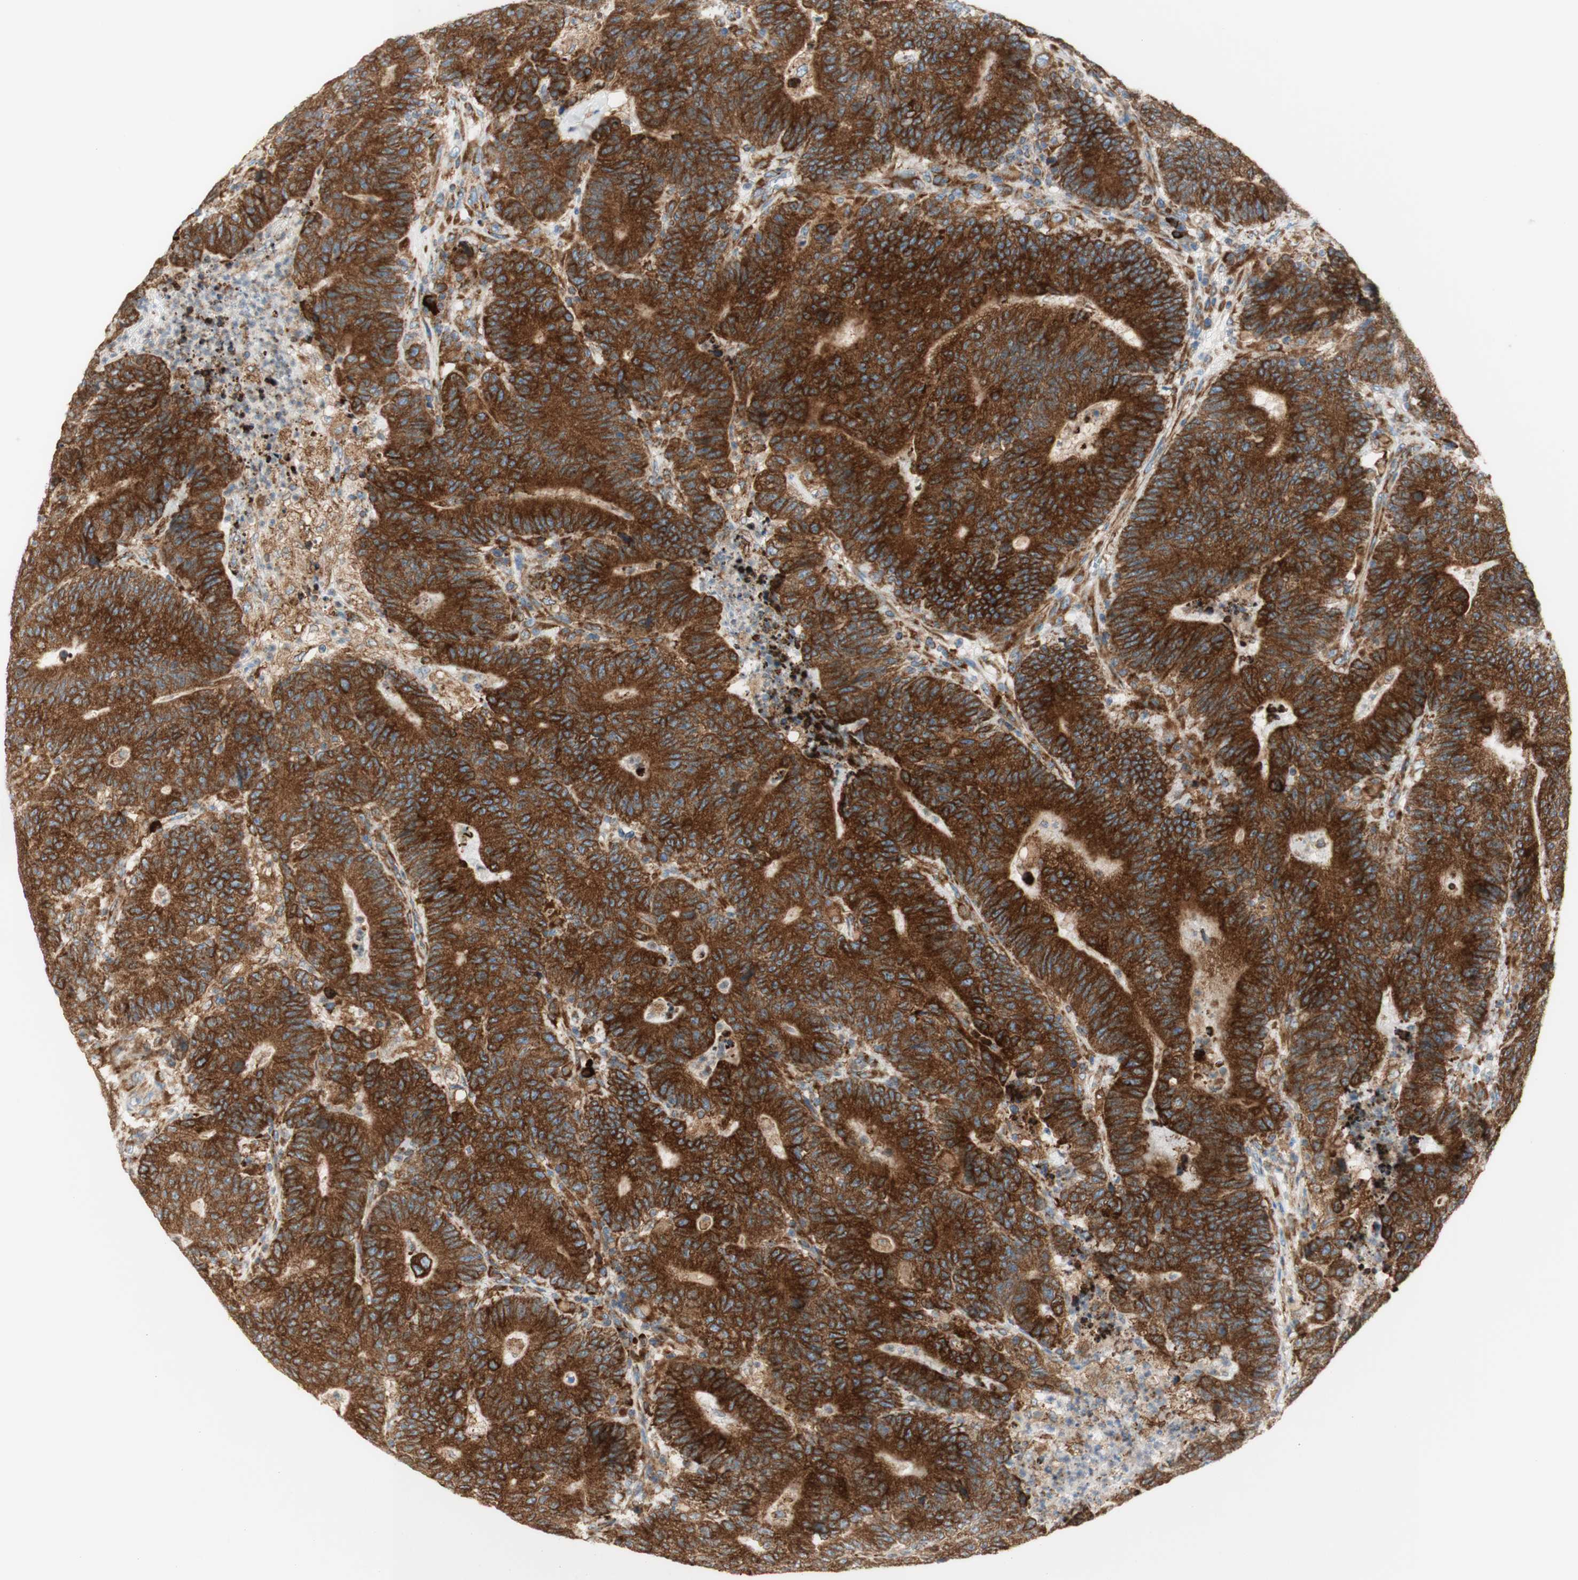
{"staining": {"intensity": "strong", "quantity": ">75%", "location": "cytoplasmic/membranous"}, "tissue": "colorectal cancer", "cell_type": "Tumor cells", "image_type": "cancer", "snomed": [{"axis": "morphology", "description": "Normal tissue, NOS"}, {"axis": "morphology", "description": "Adenocarcinoma, NOS"}, {"axis": "topography", "description": "Colon"}], "caption": "Colorectal cancer (adenocarcinoma) stained with a brown dye displays strong cytoplasmic/membranous positive expression in about >75% of tumor cells.", "gene": "MANF", "patient": {"sex": "female", "age": 75}}